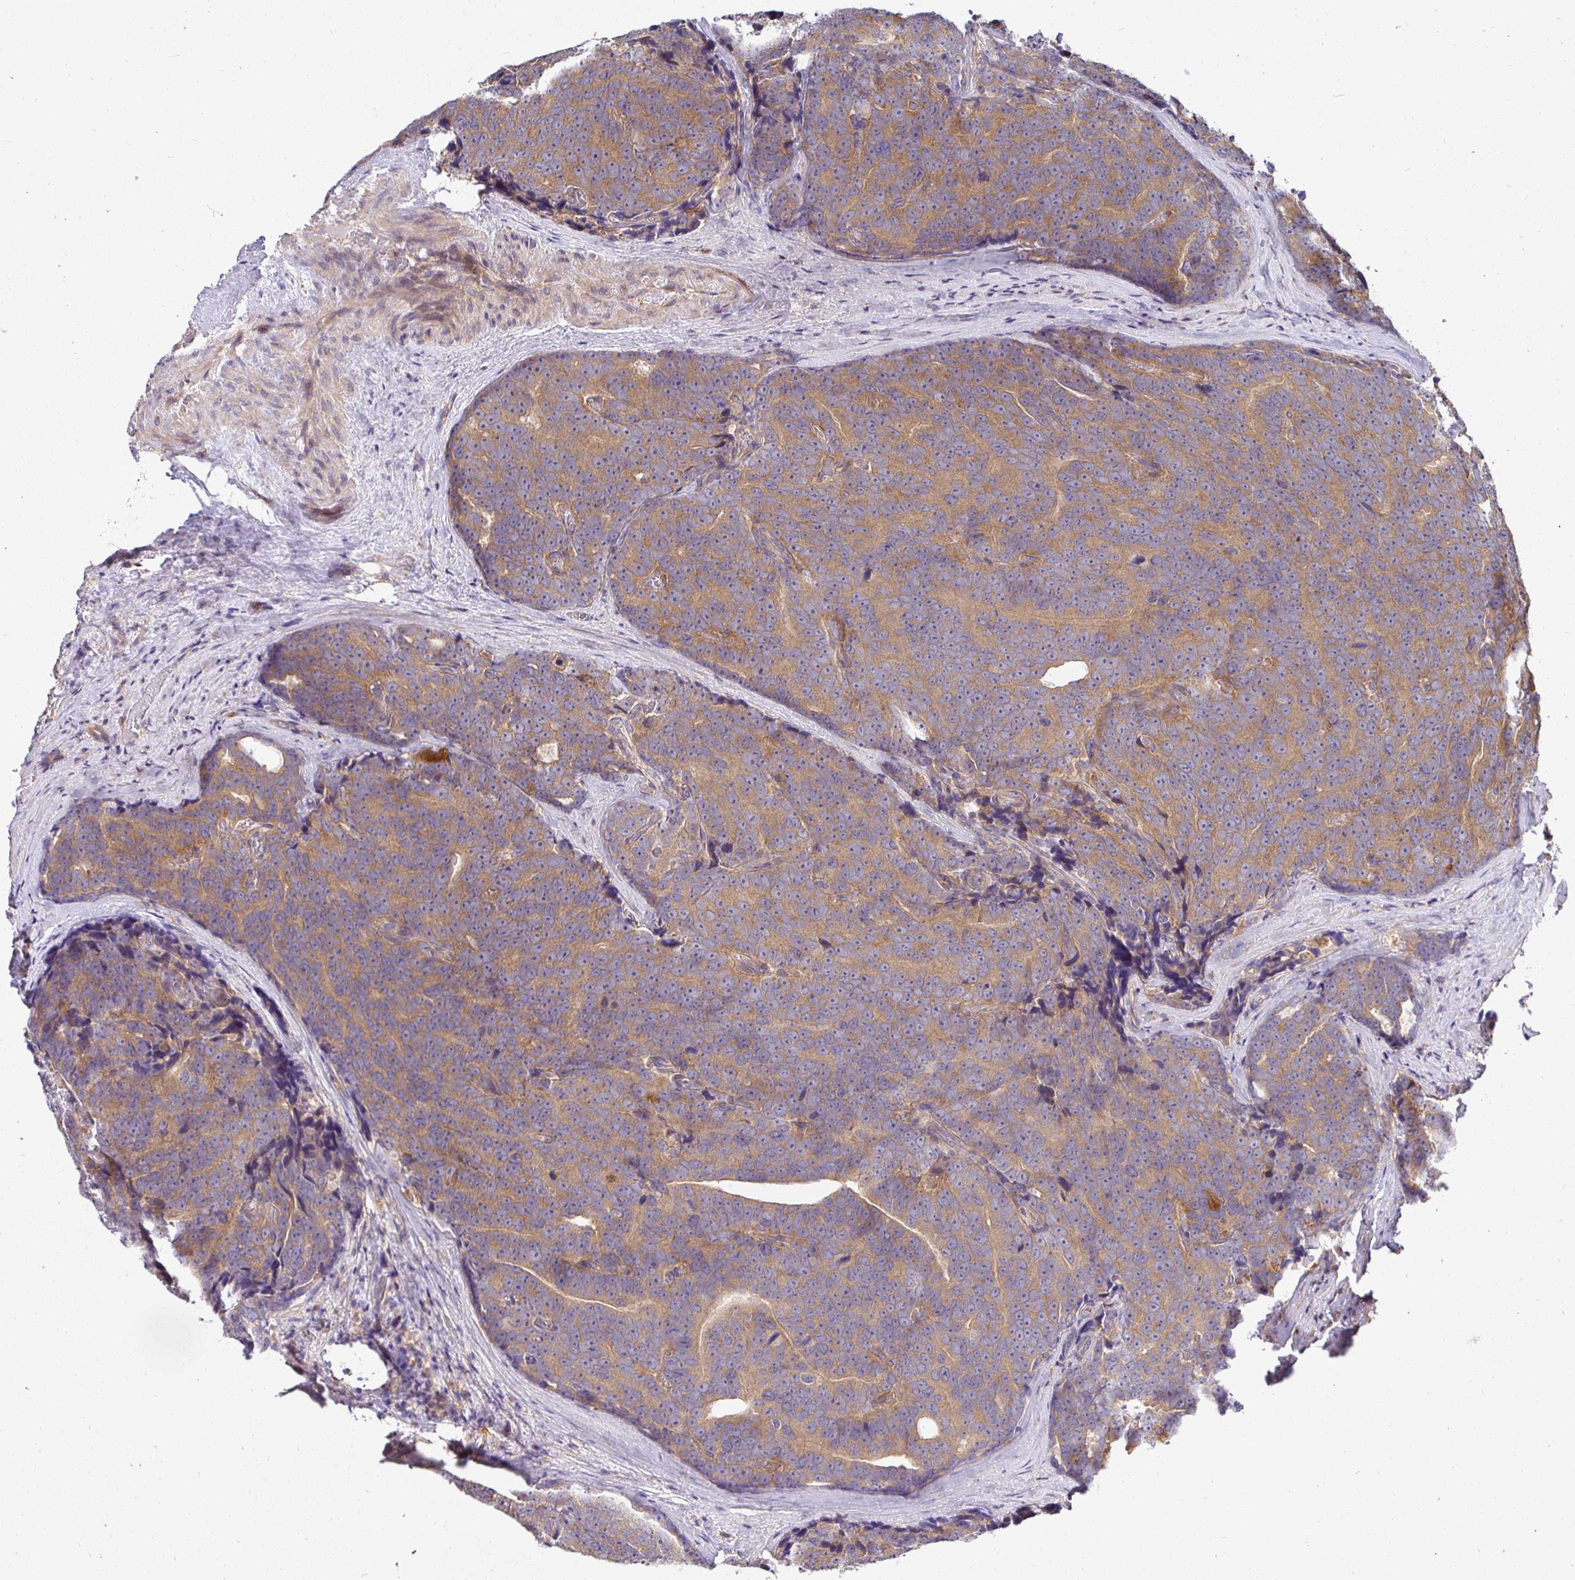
{"staining": {"intensity": "moderate", "quantity": ">75%", "location": "cytoplasmic/membranous"}, "tissue": "prostate cancer", "cell_type": "Tumor cells", "image_type": "cancer", "snomed": [{"axis": "morphology", "description": "Adenocarcinoma, Low grade"}, {"axis": "topography", "description": "Prostate"}], "caption": "Immunohistochemical staining of human prostate cancer (adenocarcinoma (low-grade)) exhibits medium levels of moderate cytoplasmic/membranous protein positivity in approximately >75% of tumor cells.", "gene": "ATP6V1F", "patient": {"sex": "male", "age": 62}}